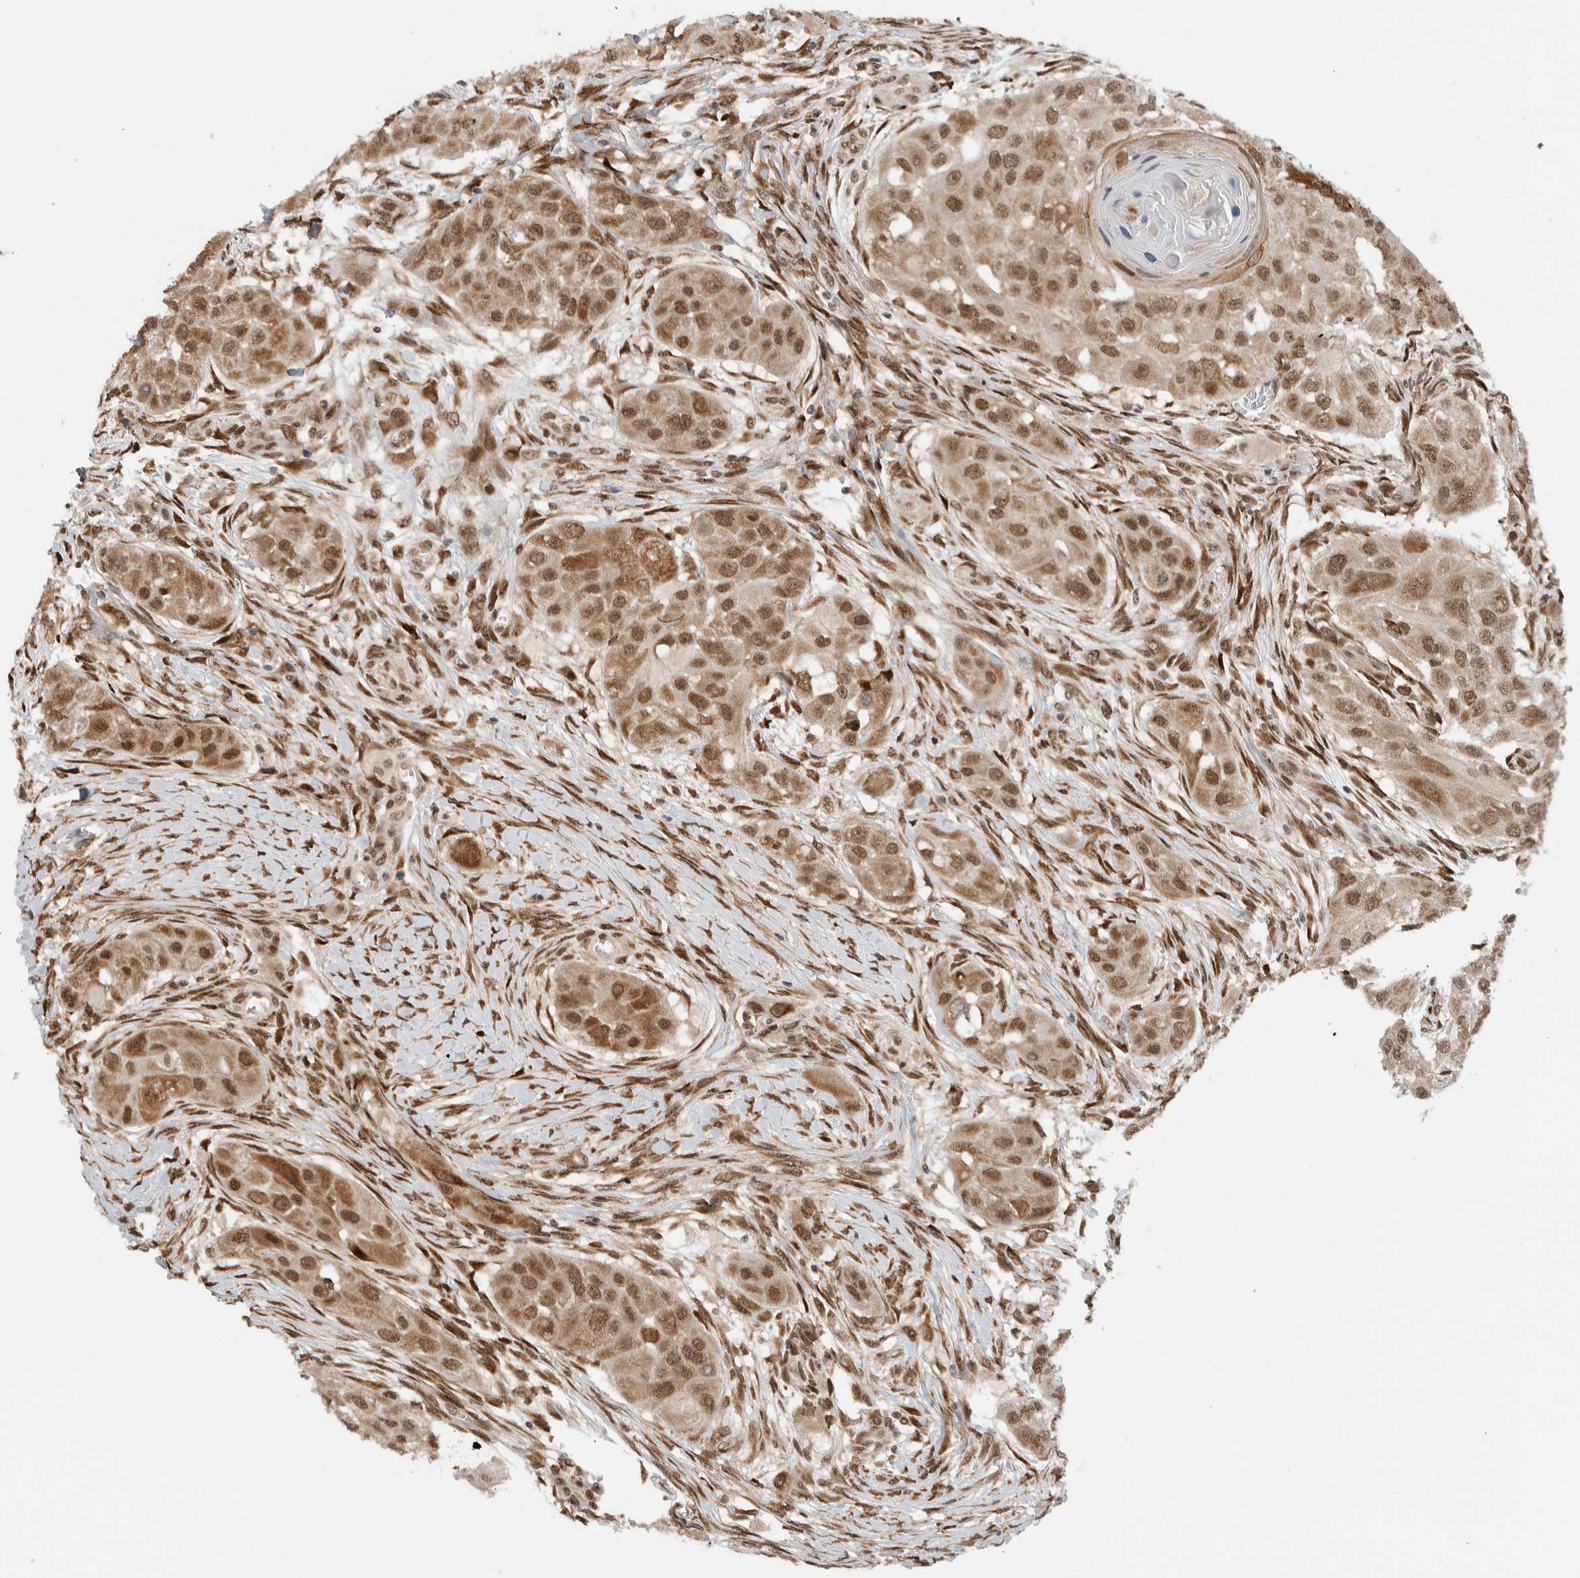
{"staining": {"intensity": "moderate", "quantity": ">75%", "location": "cytoplasmic/membranous,nuclear"}, "tissue": "head and neck cancer", "cell_type": "Tumor cells", "image_type": "cancer", "snomed": [{"axis": "morphology", "description": "Normal tissue, NOS"}, {"axis": "morphology", "description": "Squamous cell carcinoma, NOS"}, {"axis": "topography", "description": "Skeletal muscle"}, {"axis": "topography", "description": "Head-Neck"}], "caption": "A histopathology image of human head and neck squamous cell carcinoma stained for a protein shows moderate cytoplasmic/membranous and nuclear brown staining in tumor cells.", "gene": "TNRC18", "patient": {"sex": "male", "age": 51}}